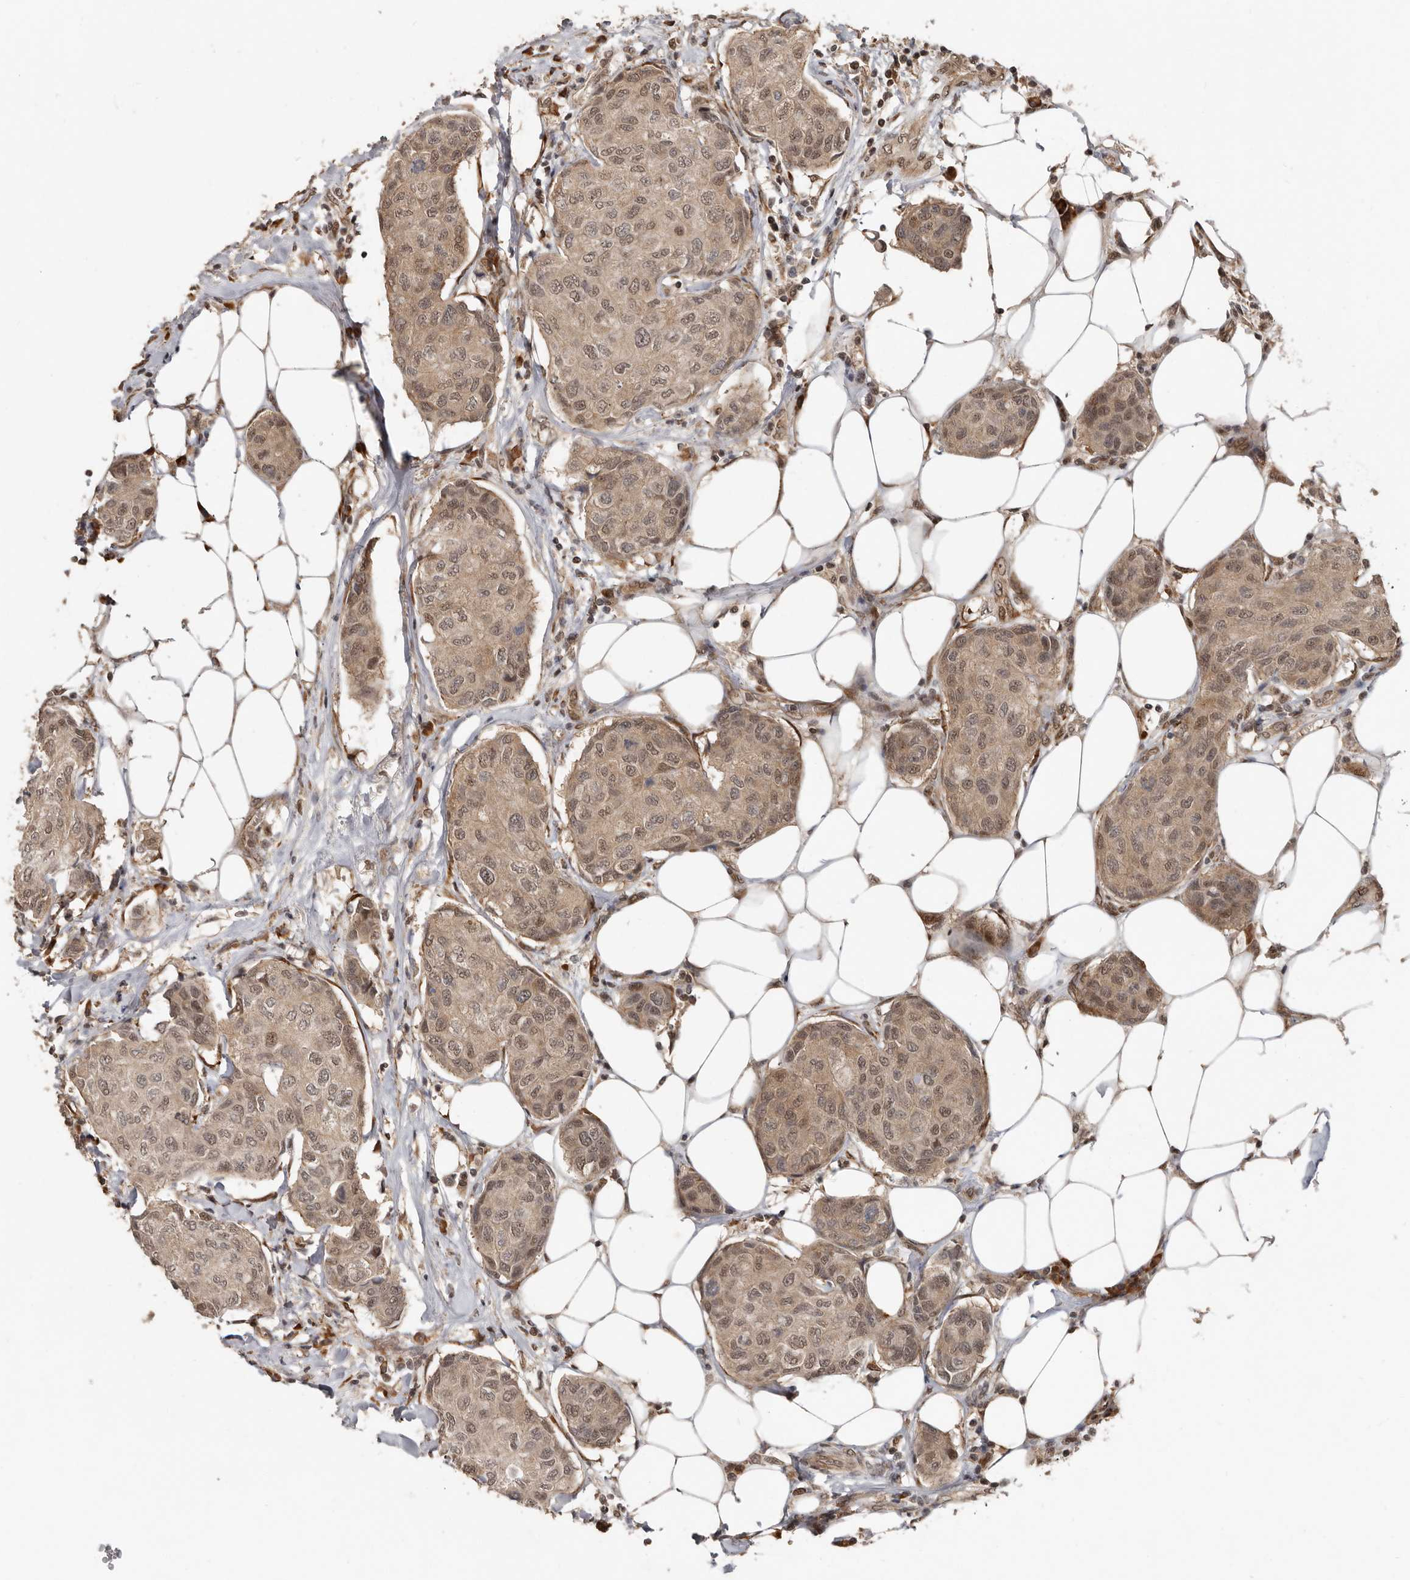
{"staining": {"intensity": "moderate", "quantity": ">75%", "location": "cytoplasmic/membranous,nuclear"}, "tissue": "breast cancer", "cell_type": "Tumor cells", "image_type": "cancer", "snomed": [{"axis": "morphology", "description": "Duct carcinoma"}, {"axis": "topography", "description": "Breast"}], "caption": "Tumor cells demonstrate medium levels of moderate cytoplasmic/membranous and nuclear expression in about >75% of cells in breast intraductal carcinoma.", "gene": "LRGUK", "patient": {"sex": "female", "age": 80}}